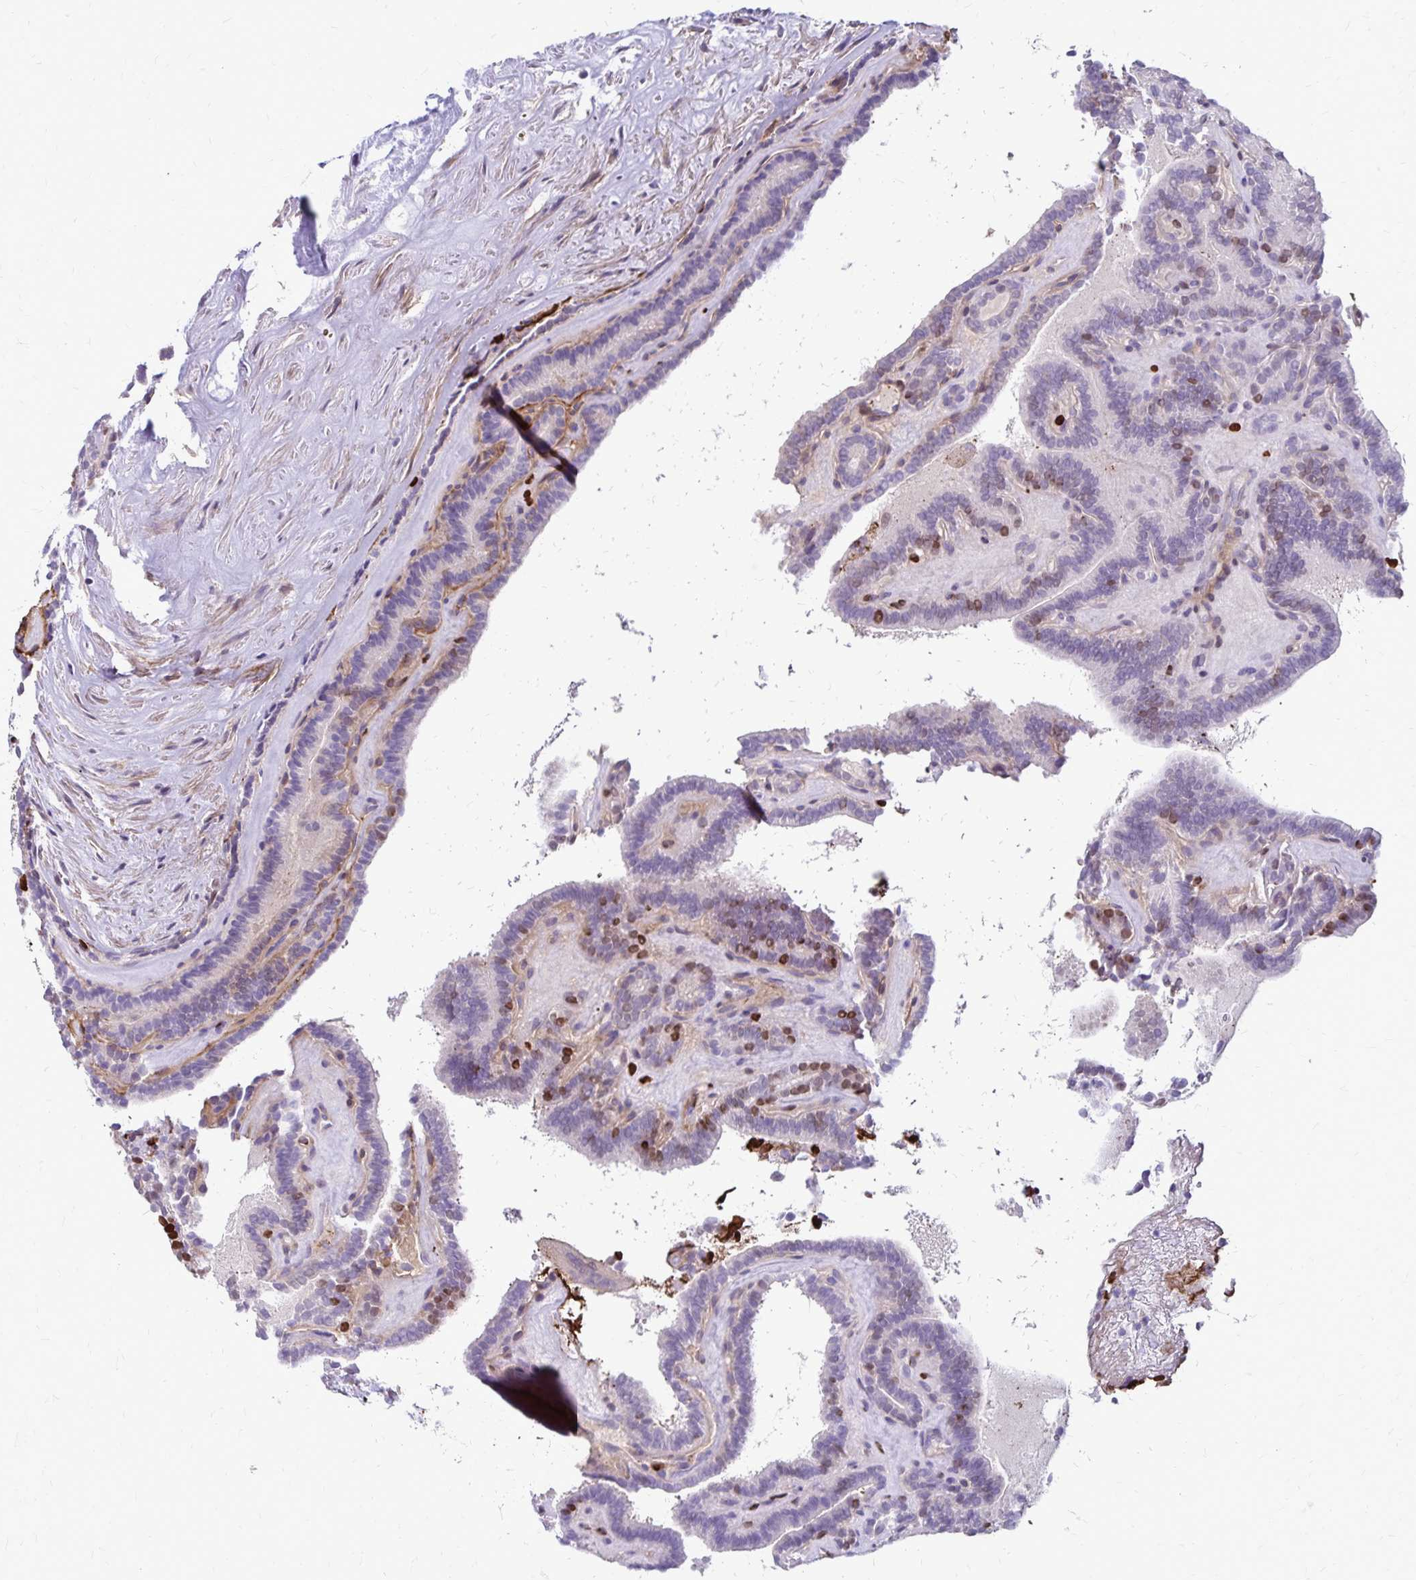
{"staining": {"intensity": "moderate", "quantity": "<25%", "location": "nuclear"}, "tissue": "thyroid cancer", "cell_type": "Tumor cells", "image_type": "cancer", "snomed": [{"axis": "morphology", "description": "Papillary adenocarcinoma, NOS"}, {"axis": "topography", "description": "Thyroid gland"}], "caption": "IHC micrograph of thyroid cancer stained for a protein (brown), which shows low levels of moderate nuclear staining in about <25% of tumor cells.", "gene": "TNS3", "patient": {"sex": "female", "age": 21}}